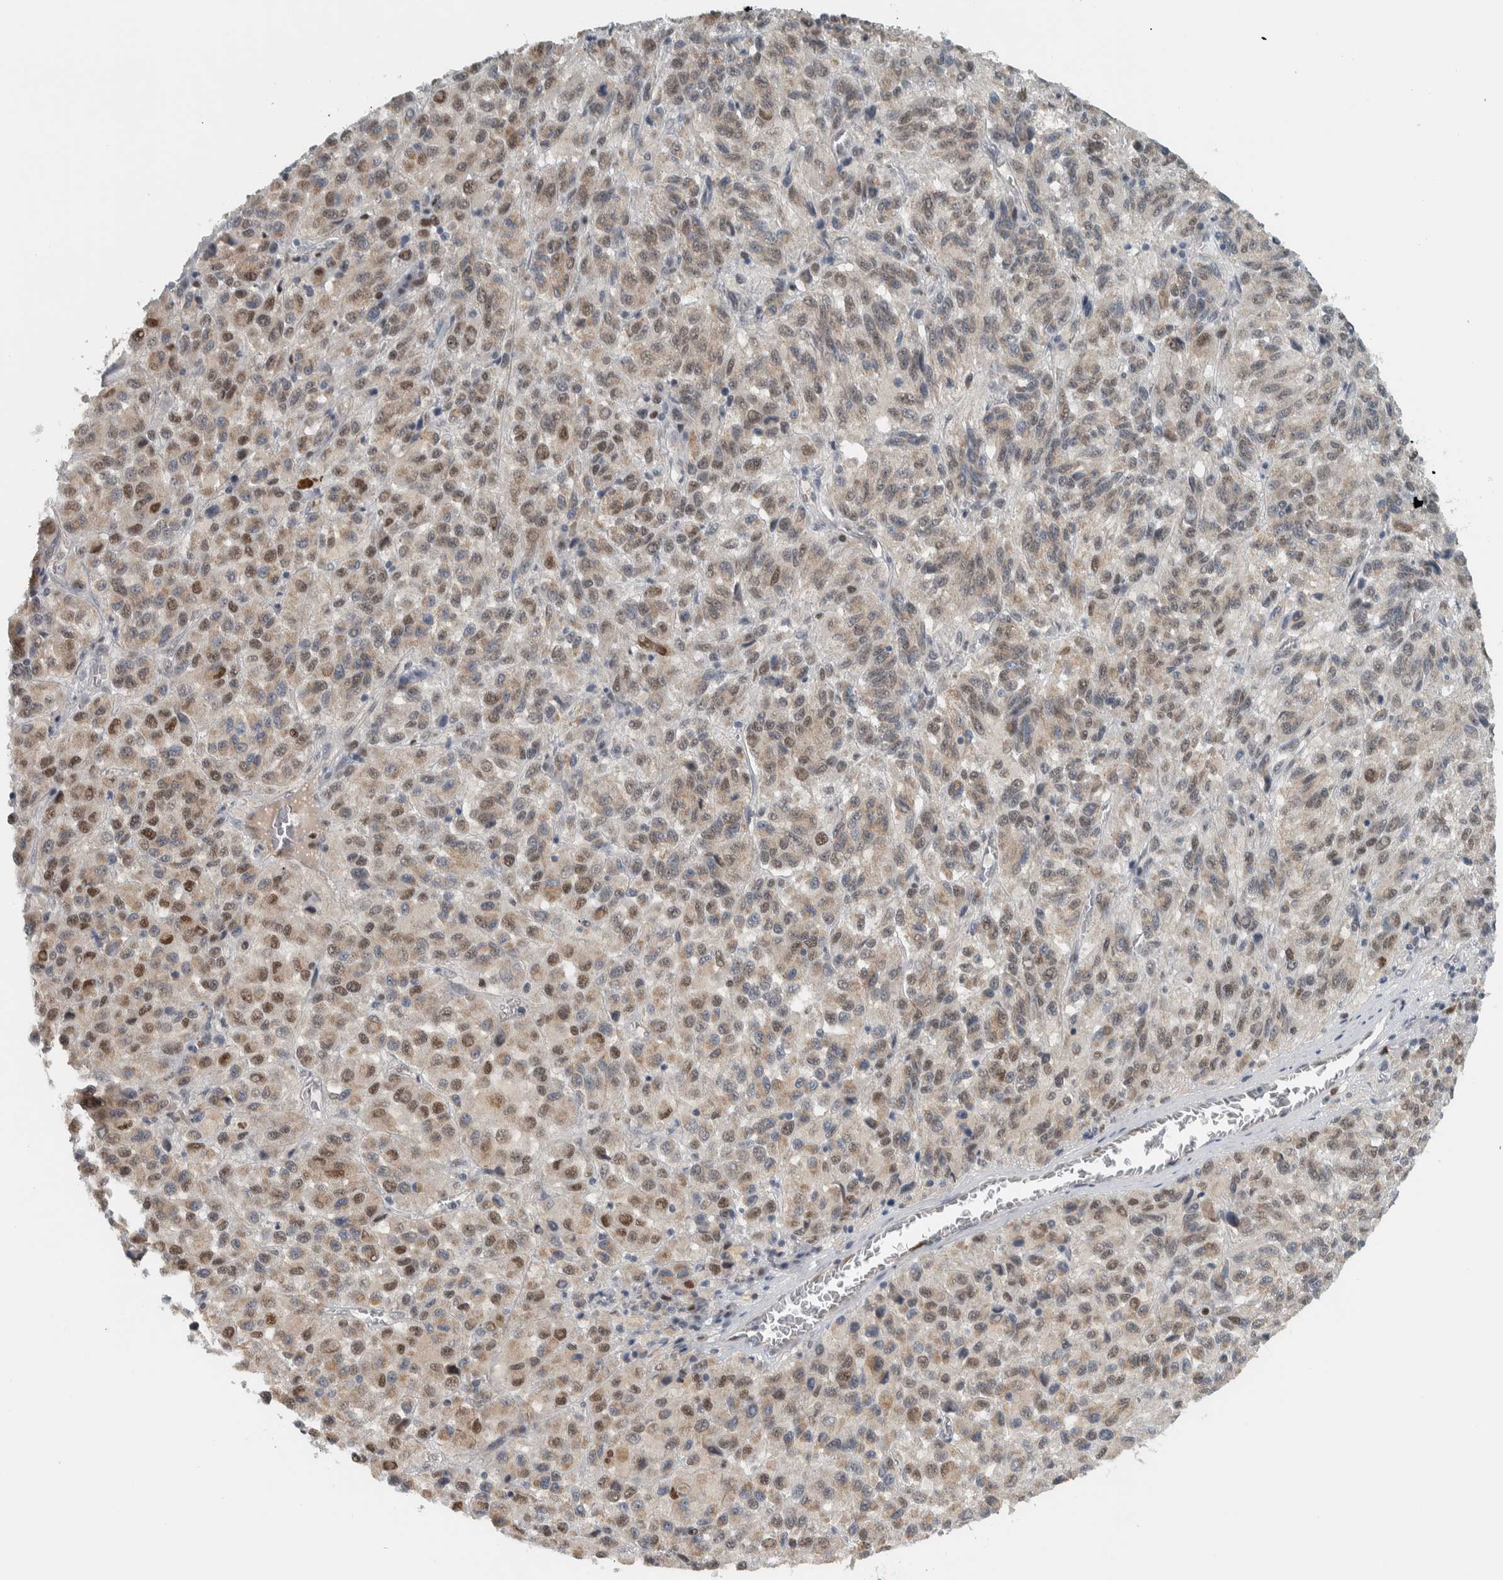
{"staining": {"intensity": "weak", "quantity": ">75%", "location": "nuclear"}, "tissue": "skin cancer", "cell_type": "Tumor cells", "image_type": "cancer", "snomed": [{"axis": "morphology", "description": "Squamous cell carcinoma, NOS"}, {"axis": "topography", "description": "Skin"}], "caption": "IHC micrograph of neoplastic tissue: skin squamous cell carcinoma stained using immunohistochemistry shows low levels of weak protein expression localized specifically in the nuclear of tumor cells, appearing as a nuclear brown color.", "gene": "ADPRM", "patient": {"sex": "female", "age": 73}}